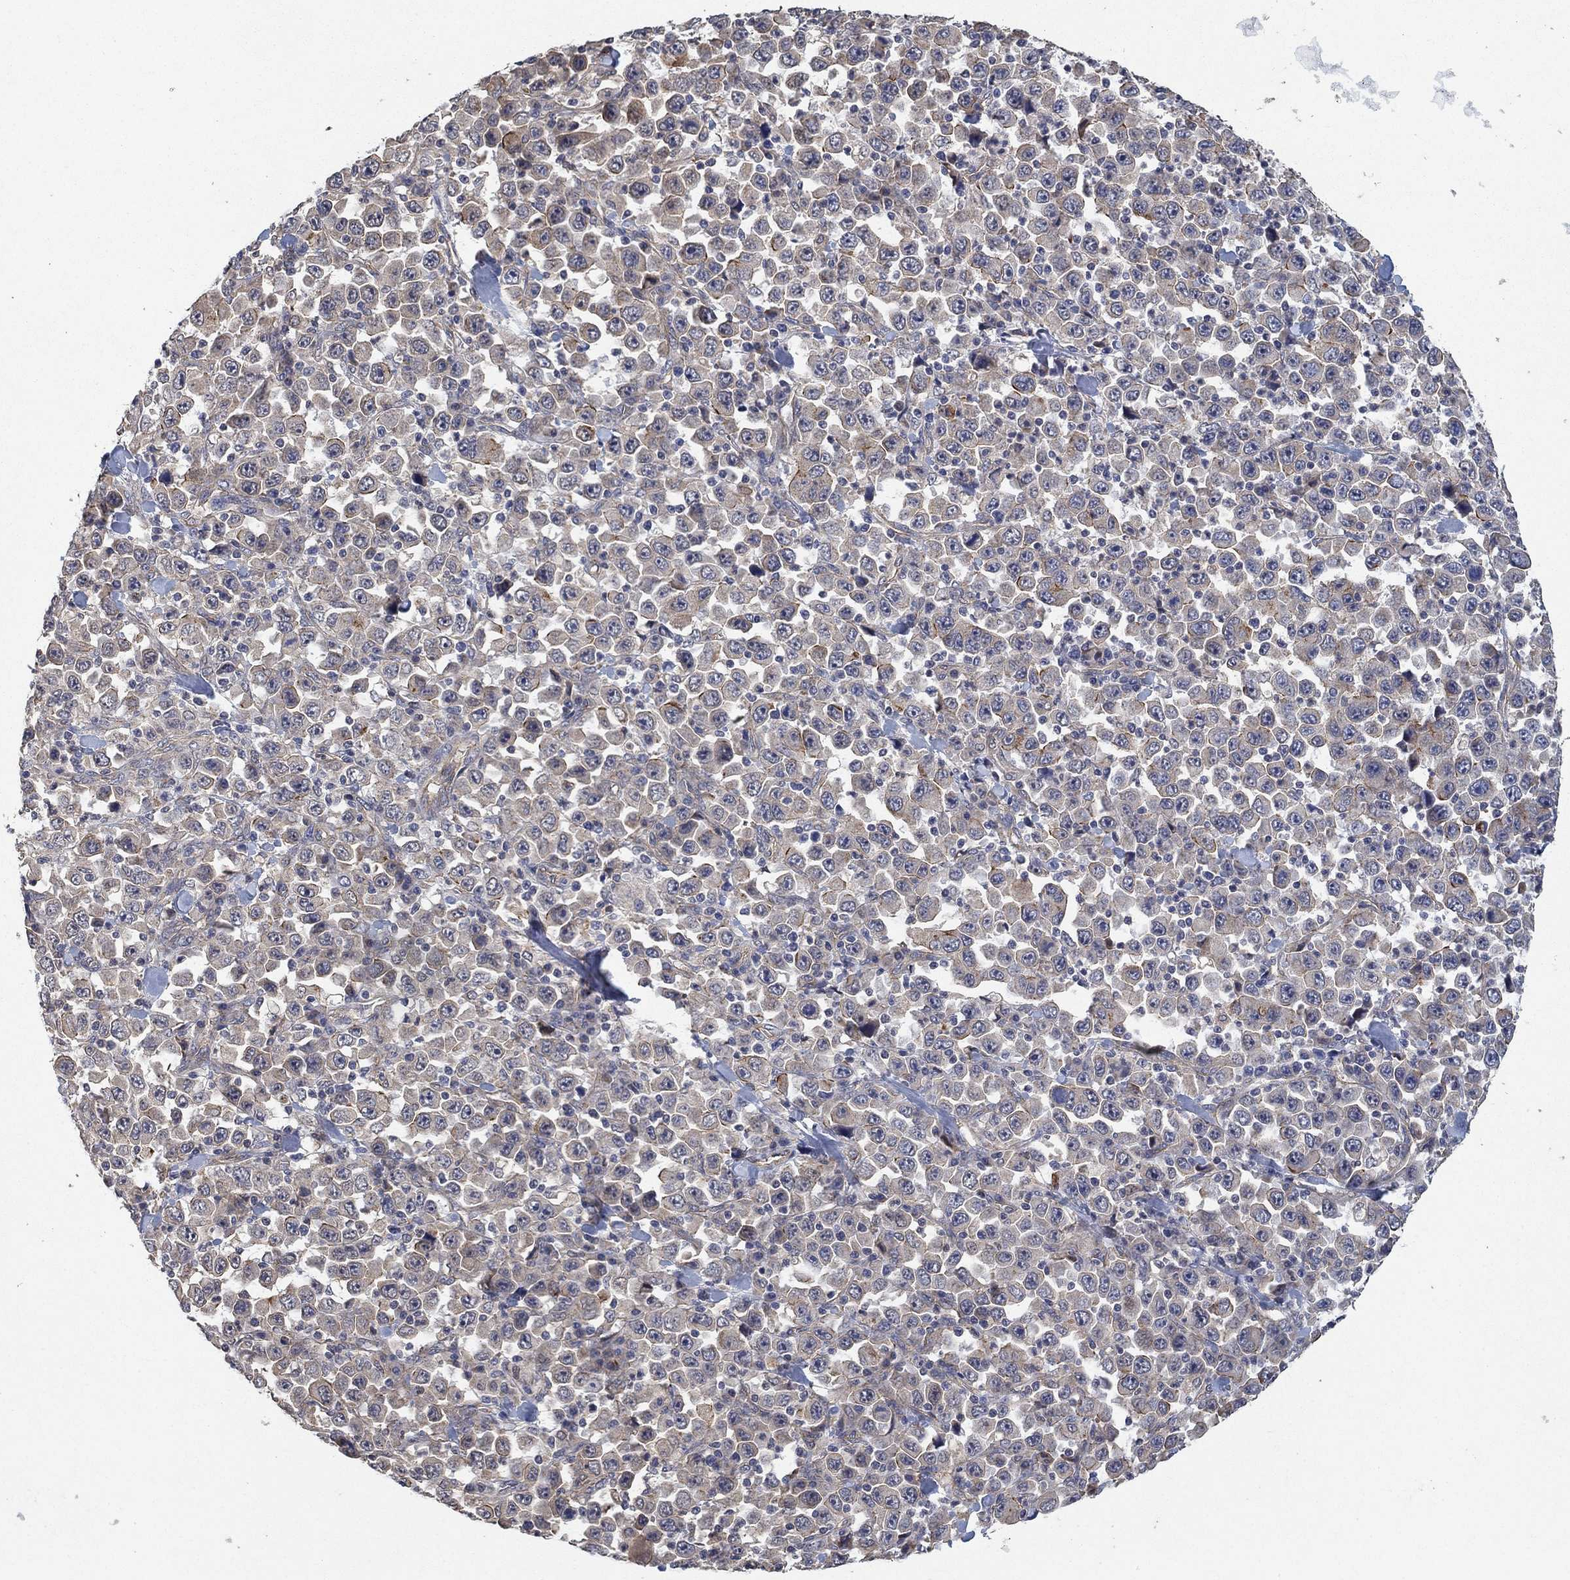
{"staining": {"intensity": "negative", "quantity": "none", "location": "none"}, "tissue": "stomach cancer", "cell_type": "Tumor cells", "image_type": "cancer", "snomed": [{"axis": "morphology", "description": "Normal tissue, NOS"}, {"axis": "morphology", "description": "Adenocarcinoma, NOS"}, {"axis": "topography", "description": "Stomach, upper"}, {"axis": "topography", "description": "Stomach"}], "caption": "This photomicrograph is of stomach cancer (adenocarcinoma) stained with IHC to label a protein in brown with the nuclei are counter-stained blue. There is no staining in tumor cells.", "gene": "MCUR1", "patient": {"sex": "male", "age": 59}}